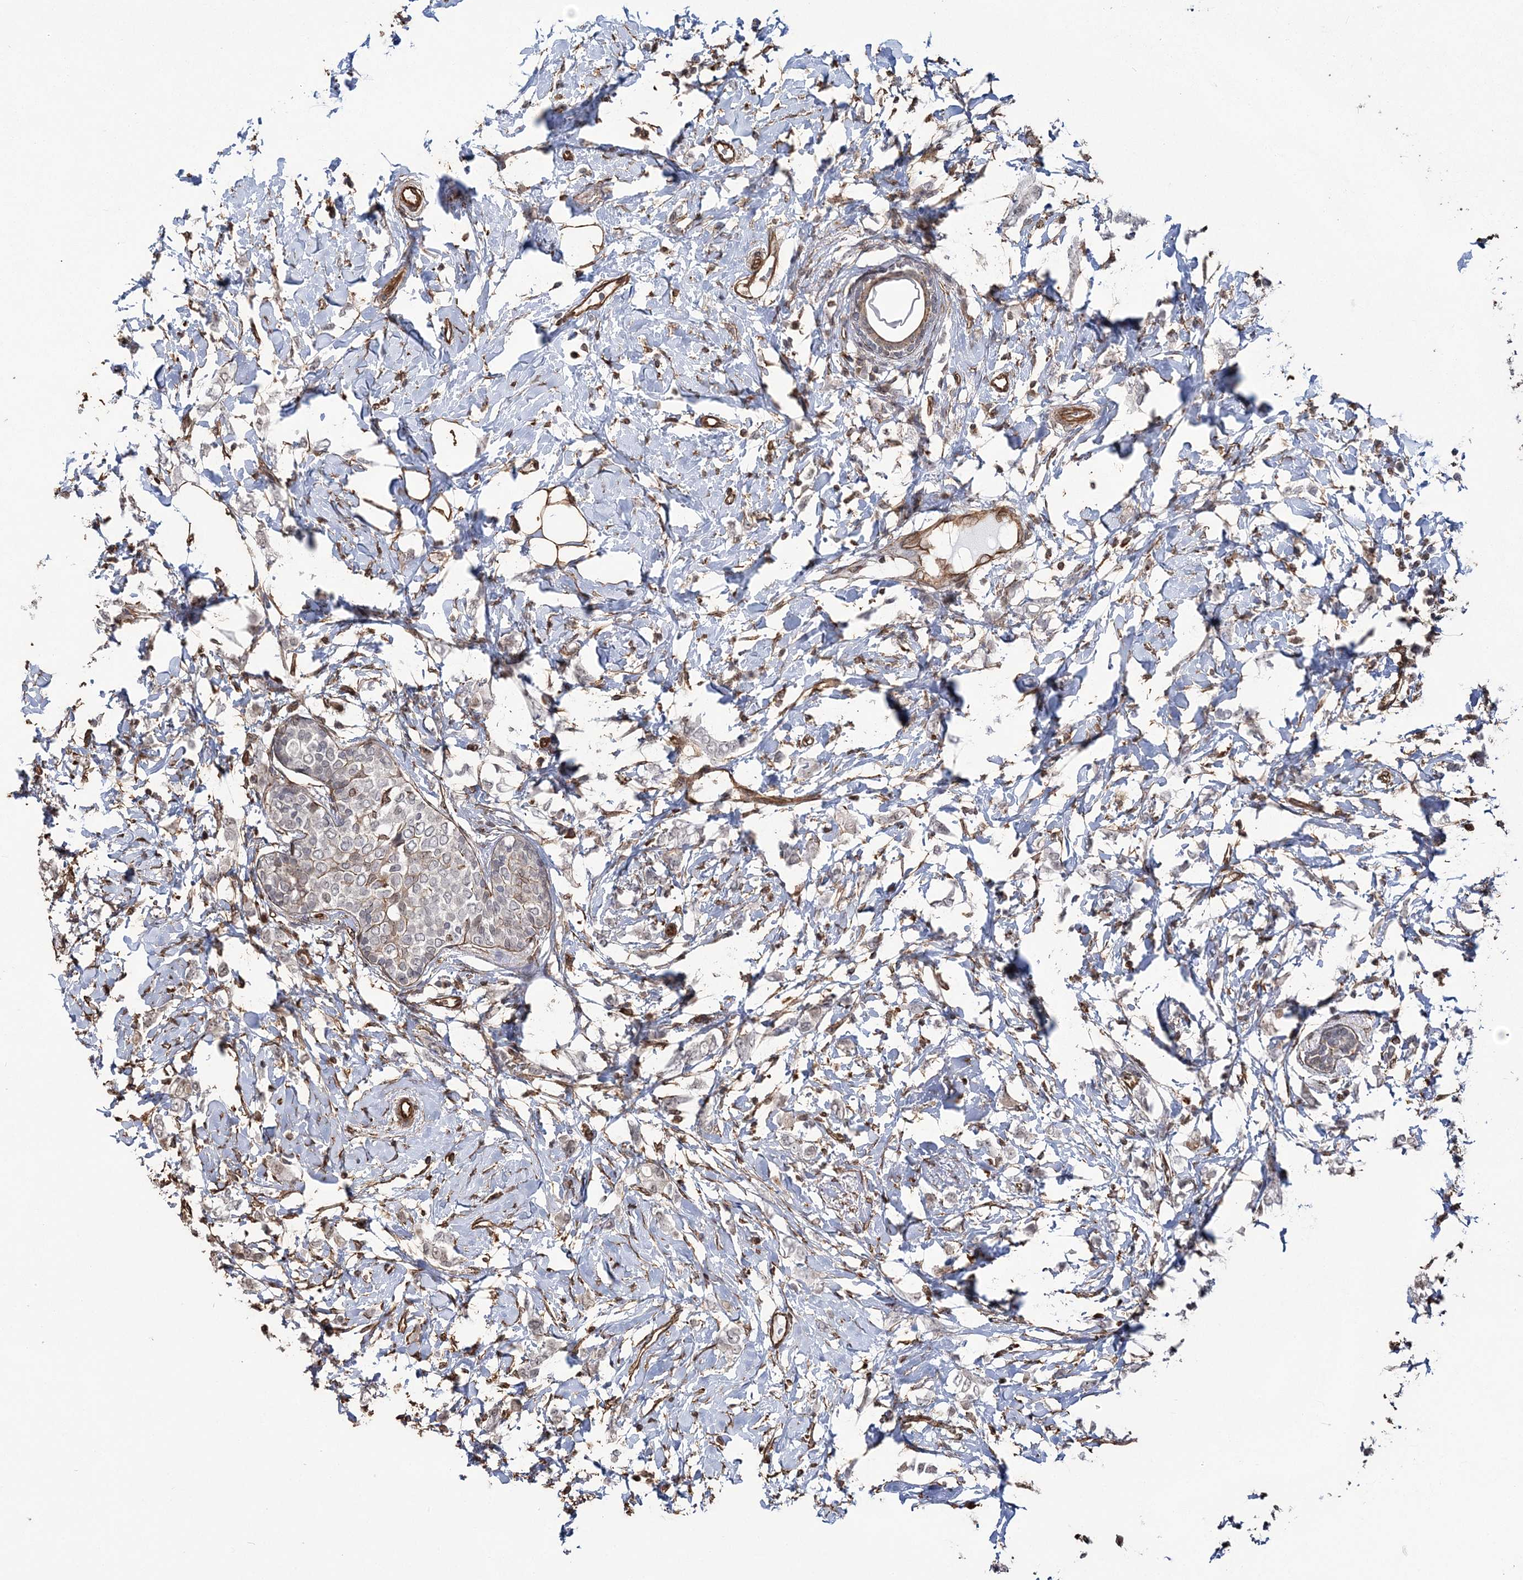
{"staining": {"intensity": "negative", "quantity": "none", "location": "none"}, "tissue": "breast cancer", "cell_type": "Tumor cells", "image_type": "cancer", "snomed": [{"axis": "morphology", "description": "Normal tissue, NOS"}, {"axis": "morphology", "description": "Lobular carcinoma"}, {"axis": "topography", "description": "Breast"}], "caption": "Lobular carcinoma (breast) stained for a protein using immunohistochemistry (IHC) shows no expression tumor cells.", "gene": "ATP11B", "patient": {"sex": "female", "age": 47}}